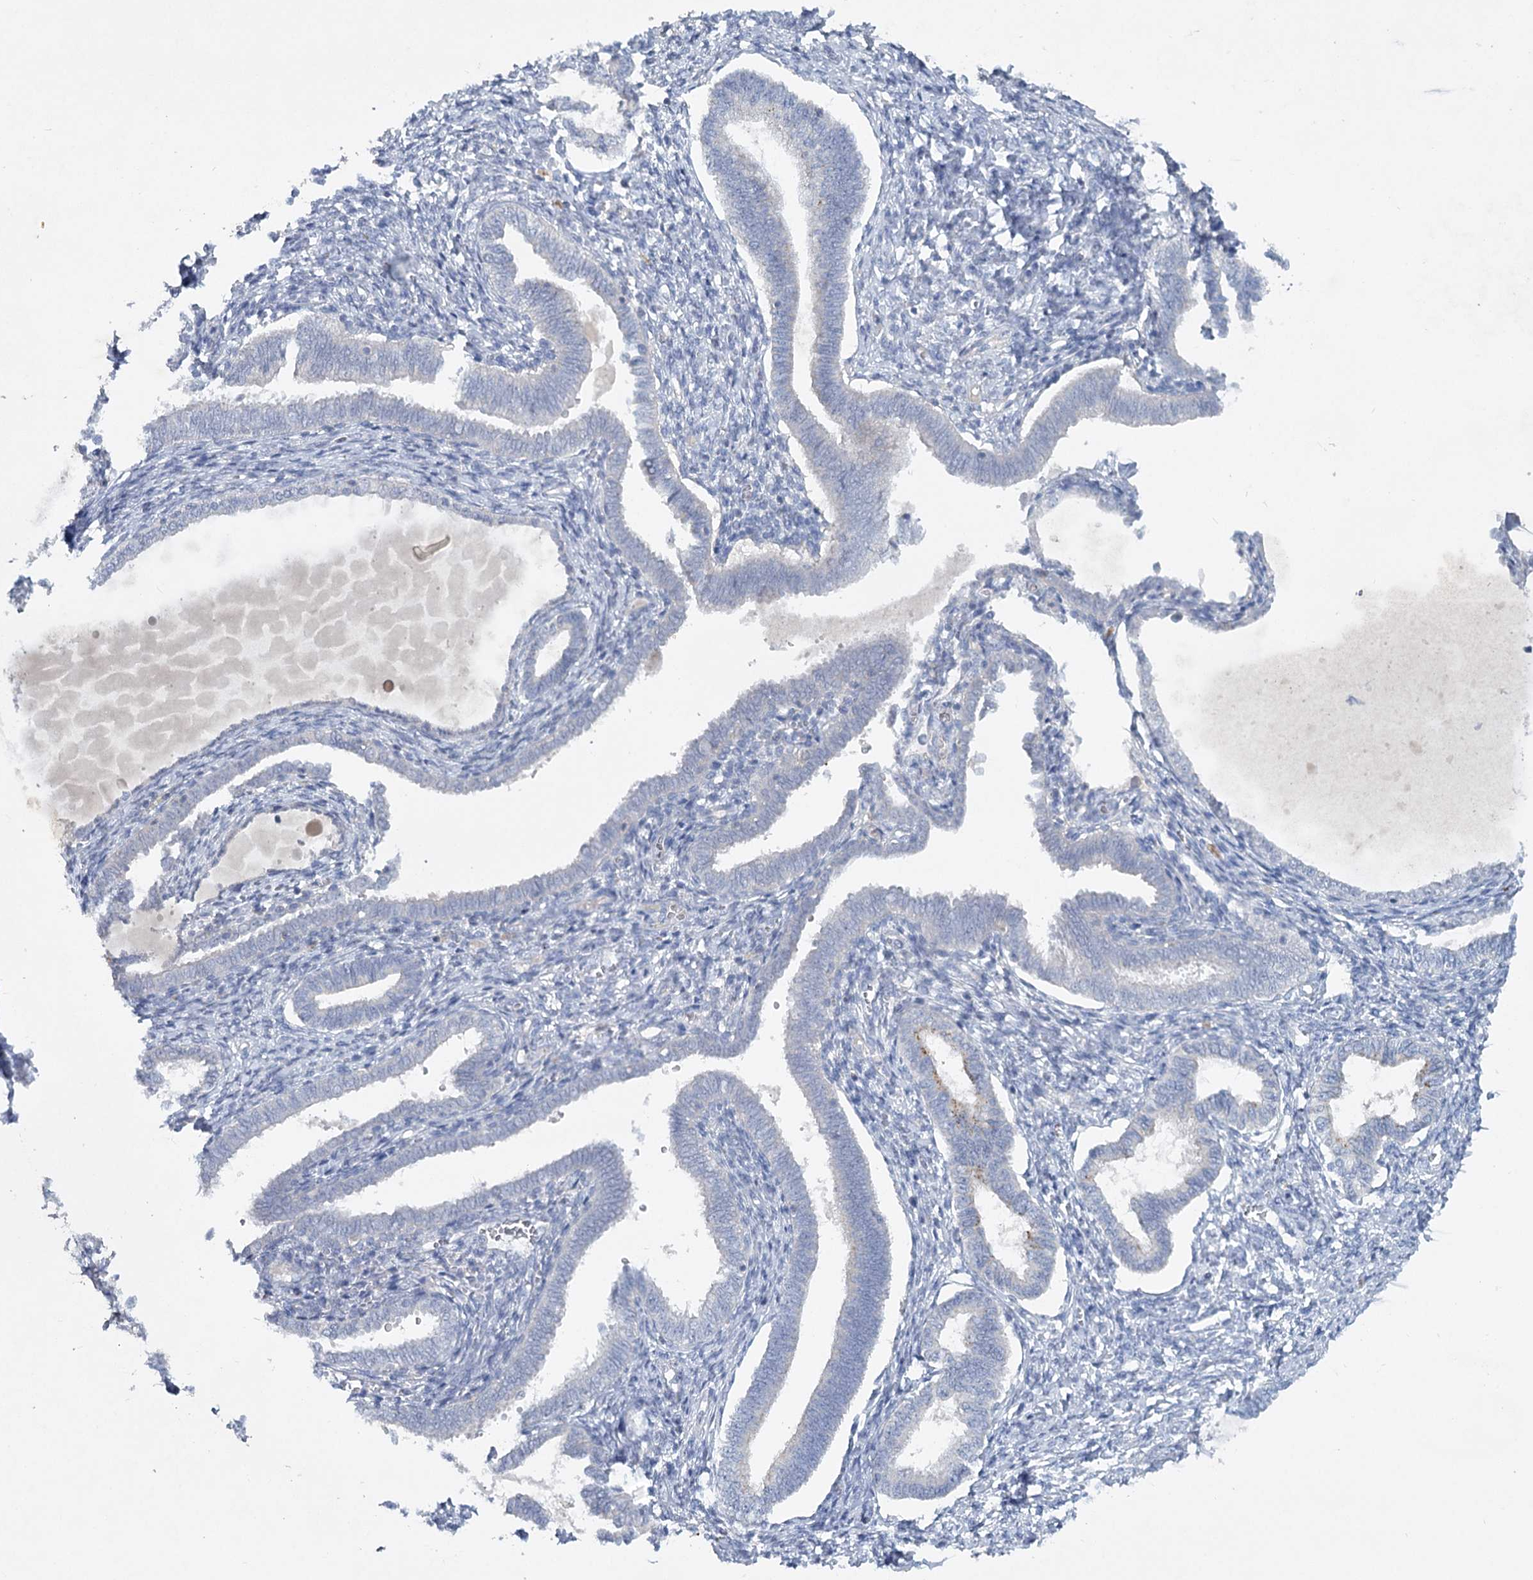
{"staining": {"intensity": "negative", "quantity": "none", "location": "none"}, "tissue": "endometrium", "cell_type": "Cells in endometrial stroma", "image_type": "normal", "snomed": [{"axis": "morphology", "description": "Normal tissue, NOS"}, {"axis": "topography", "description": "Endometrium"}], "caption": "Protein analysis of normal endometrium shows no significant staining in cells in endometrial stroma. (Brightfield microscopy of DAB immunohistochemistry at high magnification).", "gene": "MAP3K13", "patient": {"sex": "female", "age": 77}}